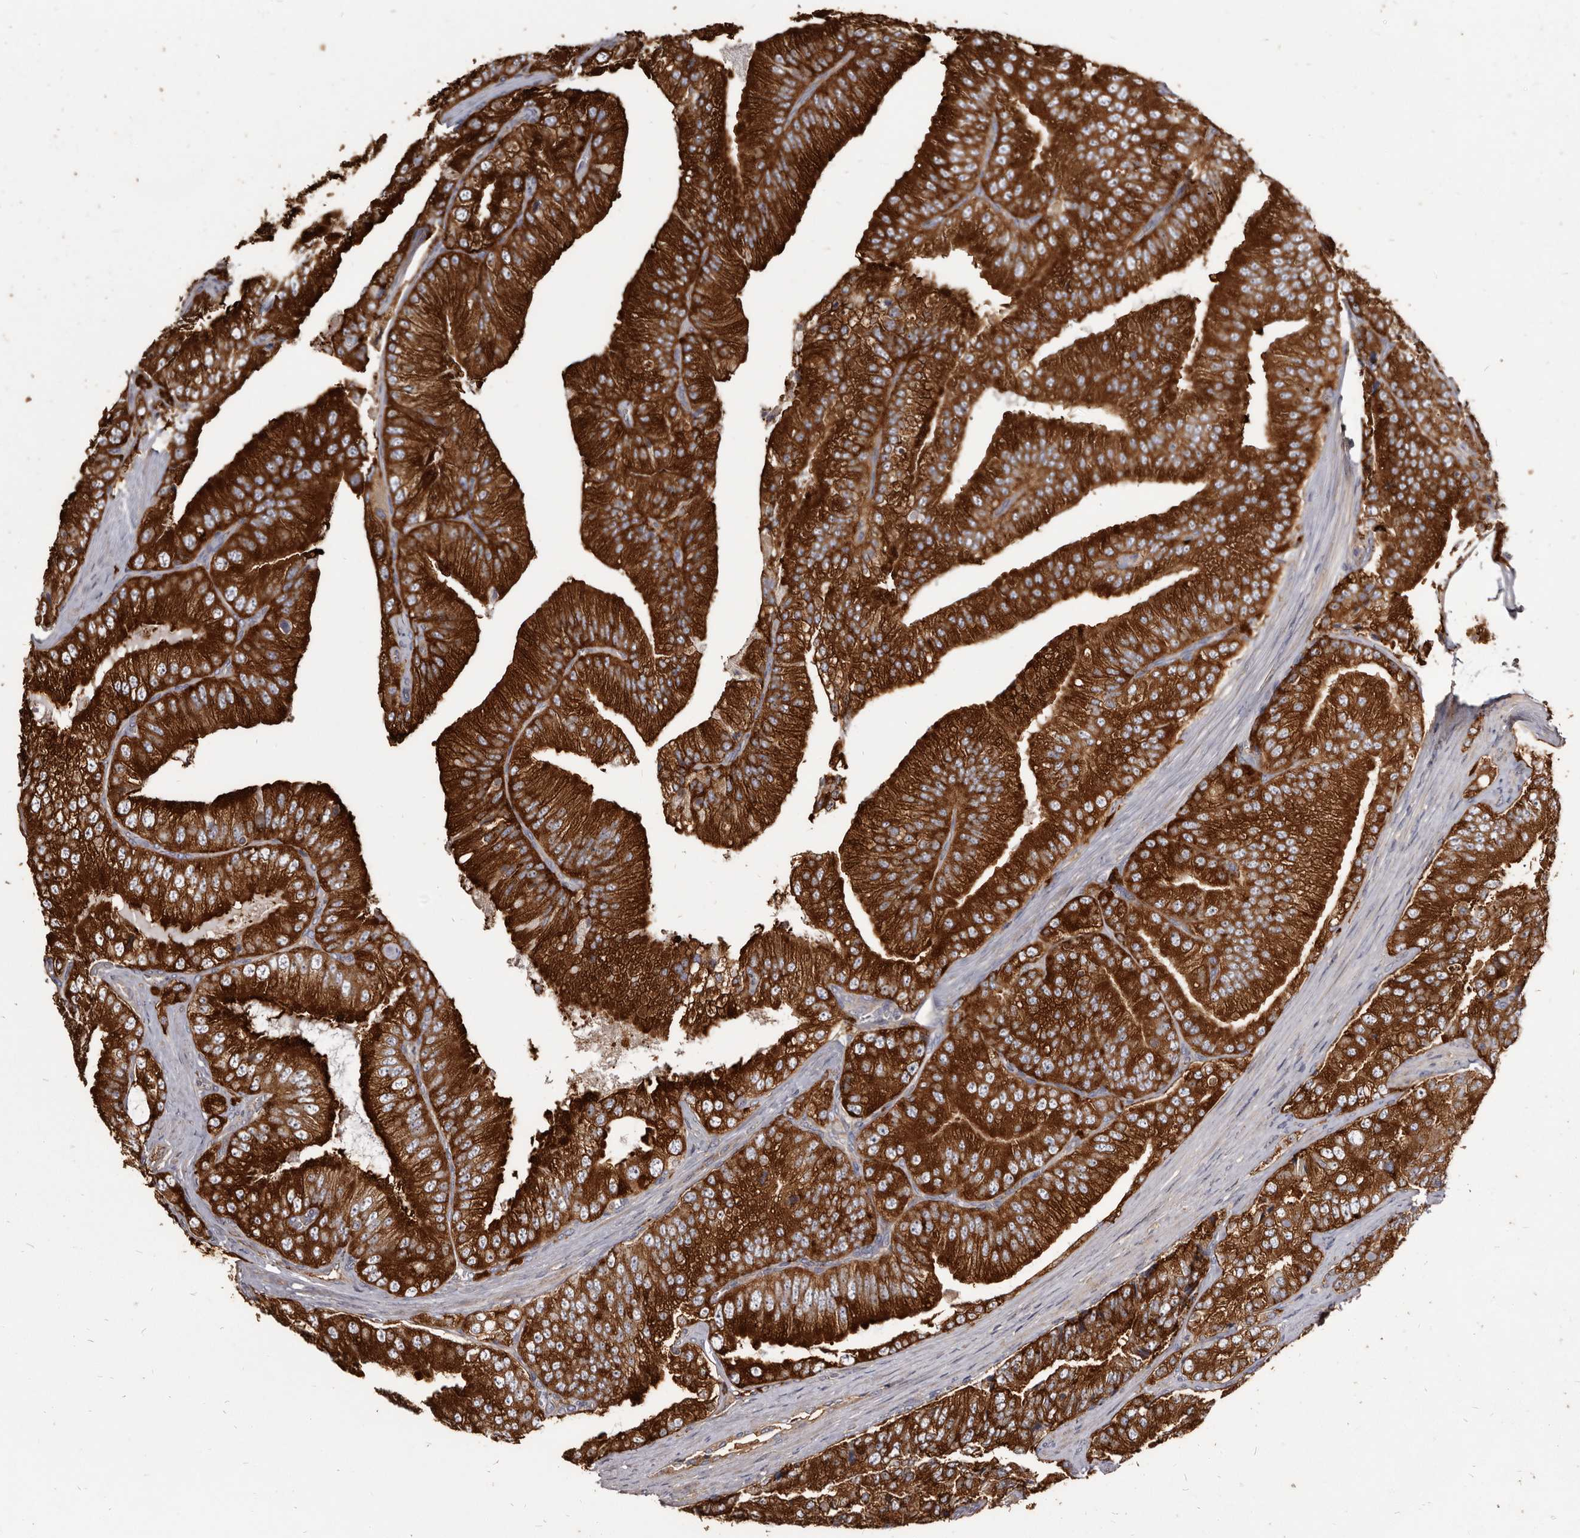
{"staining": {"intensity": "strong", "quantity": ">75%", "location": "cytoplasmic/membranous"}, "tissue": "prostate cancer", "cell_type": "Tumor cells", "image_type": "cancer", "snomed": [{"axis": "morphology", "description": "Adenocarcinoma, High grade"}, {"axis": "topography", "description": "Prostate"}], "caption": "Strong cytoplasmic/membranous protein expression is present in about >75% of tumor cells in prostate cancer. (DAB (3,3'-diaminobenzidine) IHC, brown staining for protein, blue staining for nuclei).", "gene": "TPD52", "patient": {"sex": "male", "age": 58}}